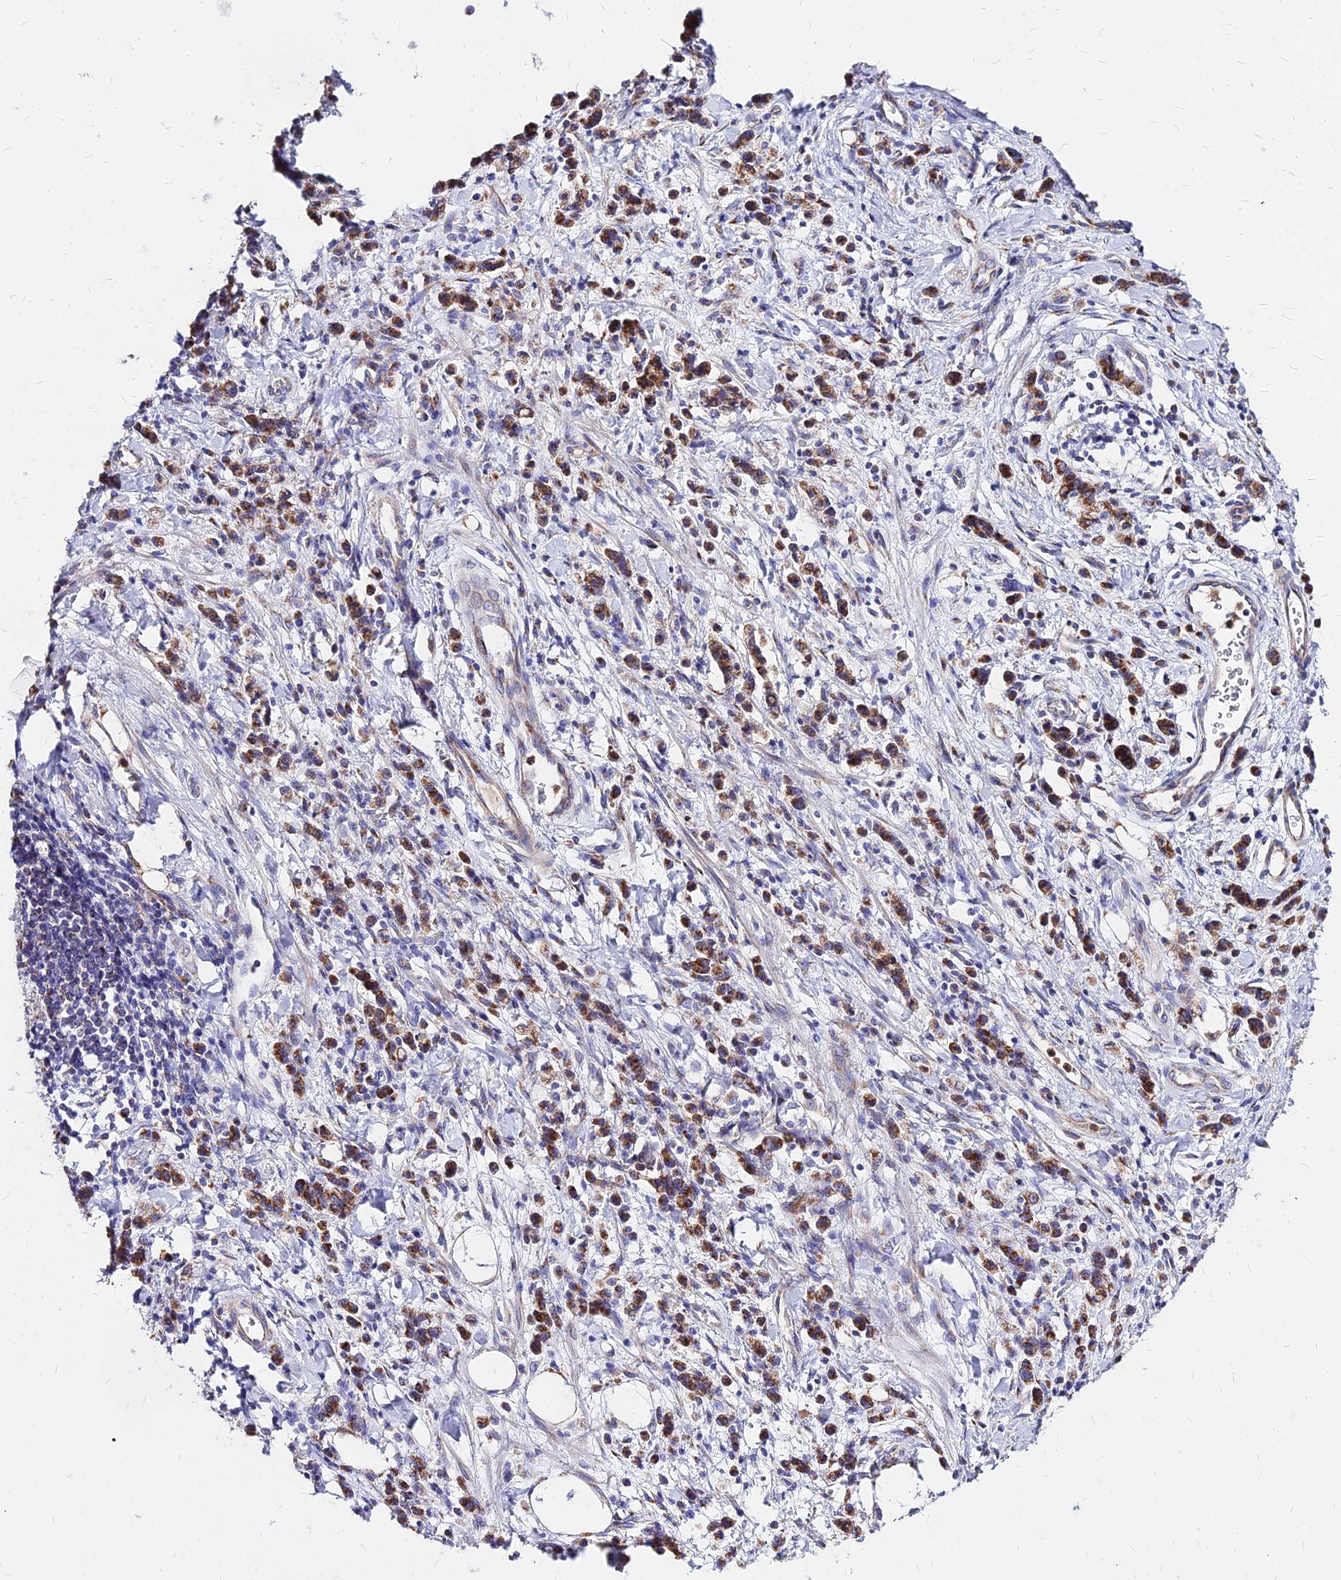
{"staining": {"intensity": "moderate", "quantity": ">75%", "location": "cytoplasmic/membranous"}, "tissue": "stomach cancer", "cell_type": "Tumor cells", "image_type": "cancer", "snomed": [{"axis": "morphology", "description": "Adenocarcinoma, NOS"}, {"axis": "topography", "description": "Stomach"}], "caption": "A medium amount of moderate cytoplasmic/membranous staining is present in approximately >75% of tumor cells in stomach cancer (adenocarcinoma) tissue.", "gene": "MRPL3", "patient": {"sex": "male", "age": 76}}